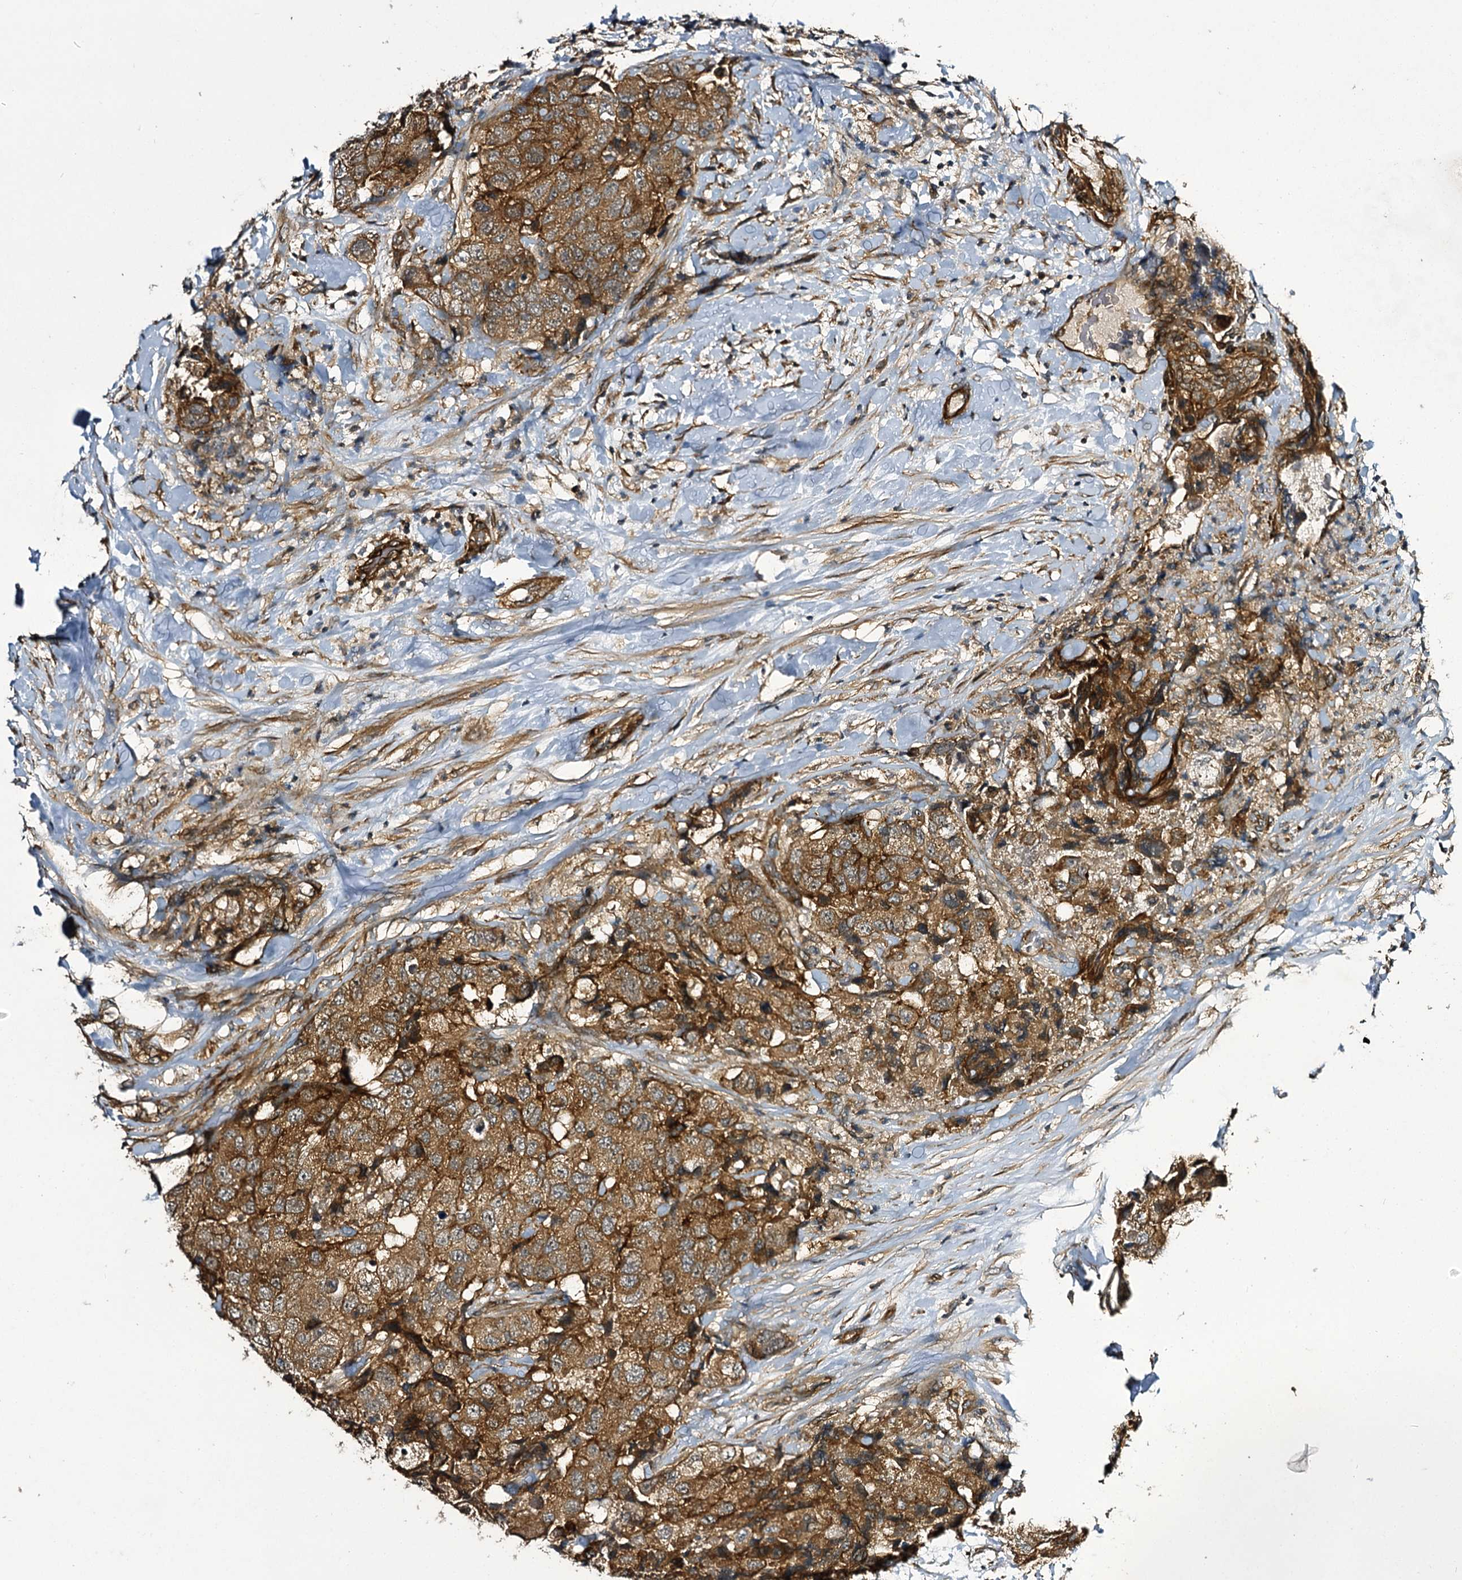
{"staining": {"intensity": "strong", "quantity": ">75%", "location": "cytoplasmic/membranous"}, "tissue": "breast cancer", "cell_type": "Tumor cells", "image_type": "cancer", "snomed": [{"axis": "morphology", "description": "Duct carcinoma"}, {"axis": "topography", "description": "Breast"}], "caption": "Immunohistochemical staining of human breast cancer (intraductal carcinoma) shows high levels of strong cytoplasmic/membranous protein expression in about >75% of tumor cells.", "gene": "MYO1C", "patient": {"sex": "female", "age": 62}}